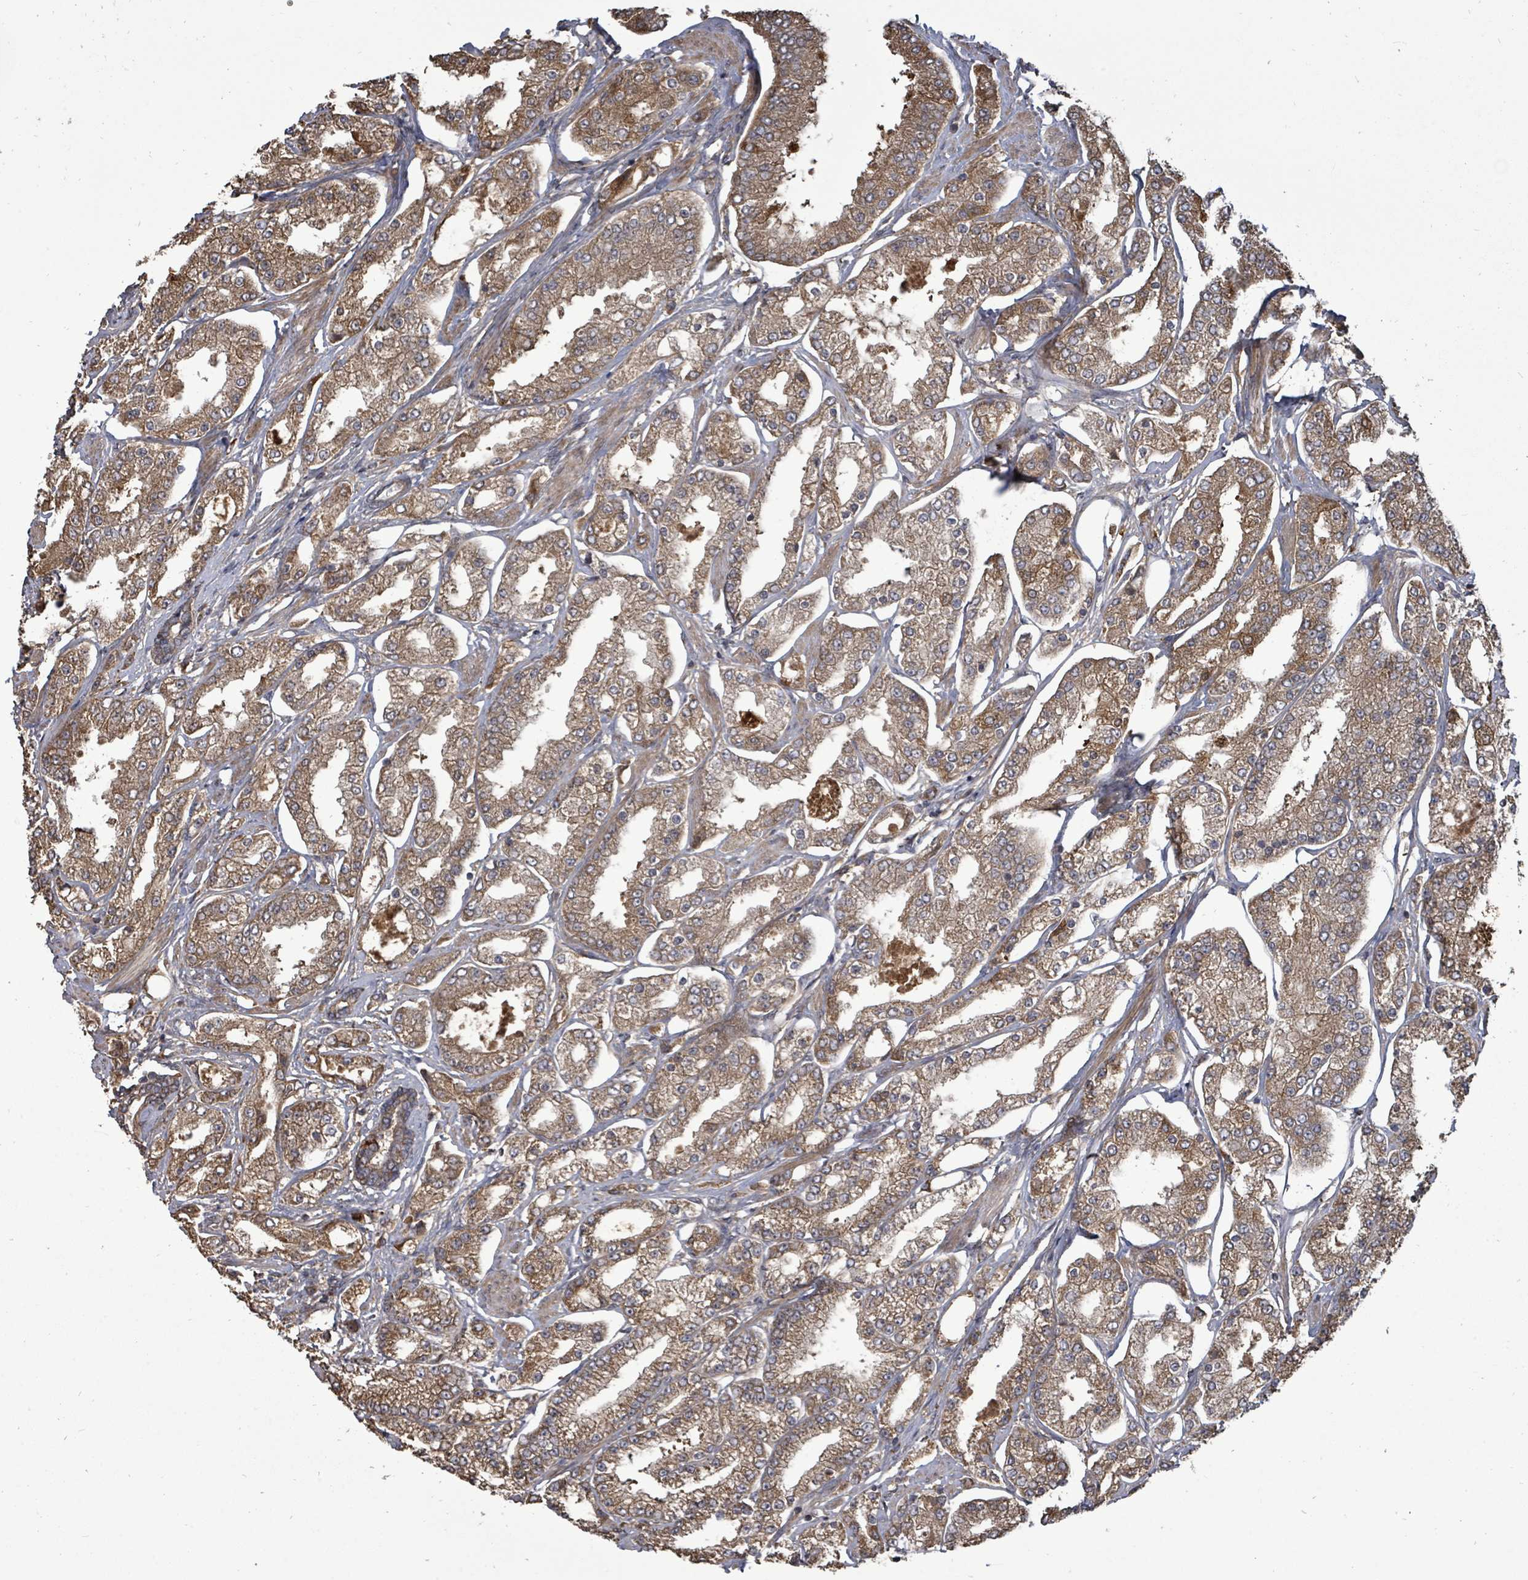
{"staining": {"intensity": "moderate", "quantity": ">75%", "location": "cytoplasmic/membranous"}, "tissue": "prostate cancer", "cell_type": "Tumor cells", "image_type": "cancer", "snomed": [{"axis": "morphology", "description": "Adenocarcinoma, High grade"}, {"axis": "topography", "description": "Prostate"}], "caption": "This histopathology image demonstrates prostate cancer (high-grade adenocarcinoma) stained with immunohistochemistry (IHC) to label a protein in brown. The cytoplasmic/membranous of tumor cells show moderate positivity for the protein. Nuclei are counter-stained blue.", "gene": "EIF3C", "patient": {"sex": "male", "age": 69}}